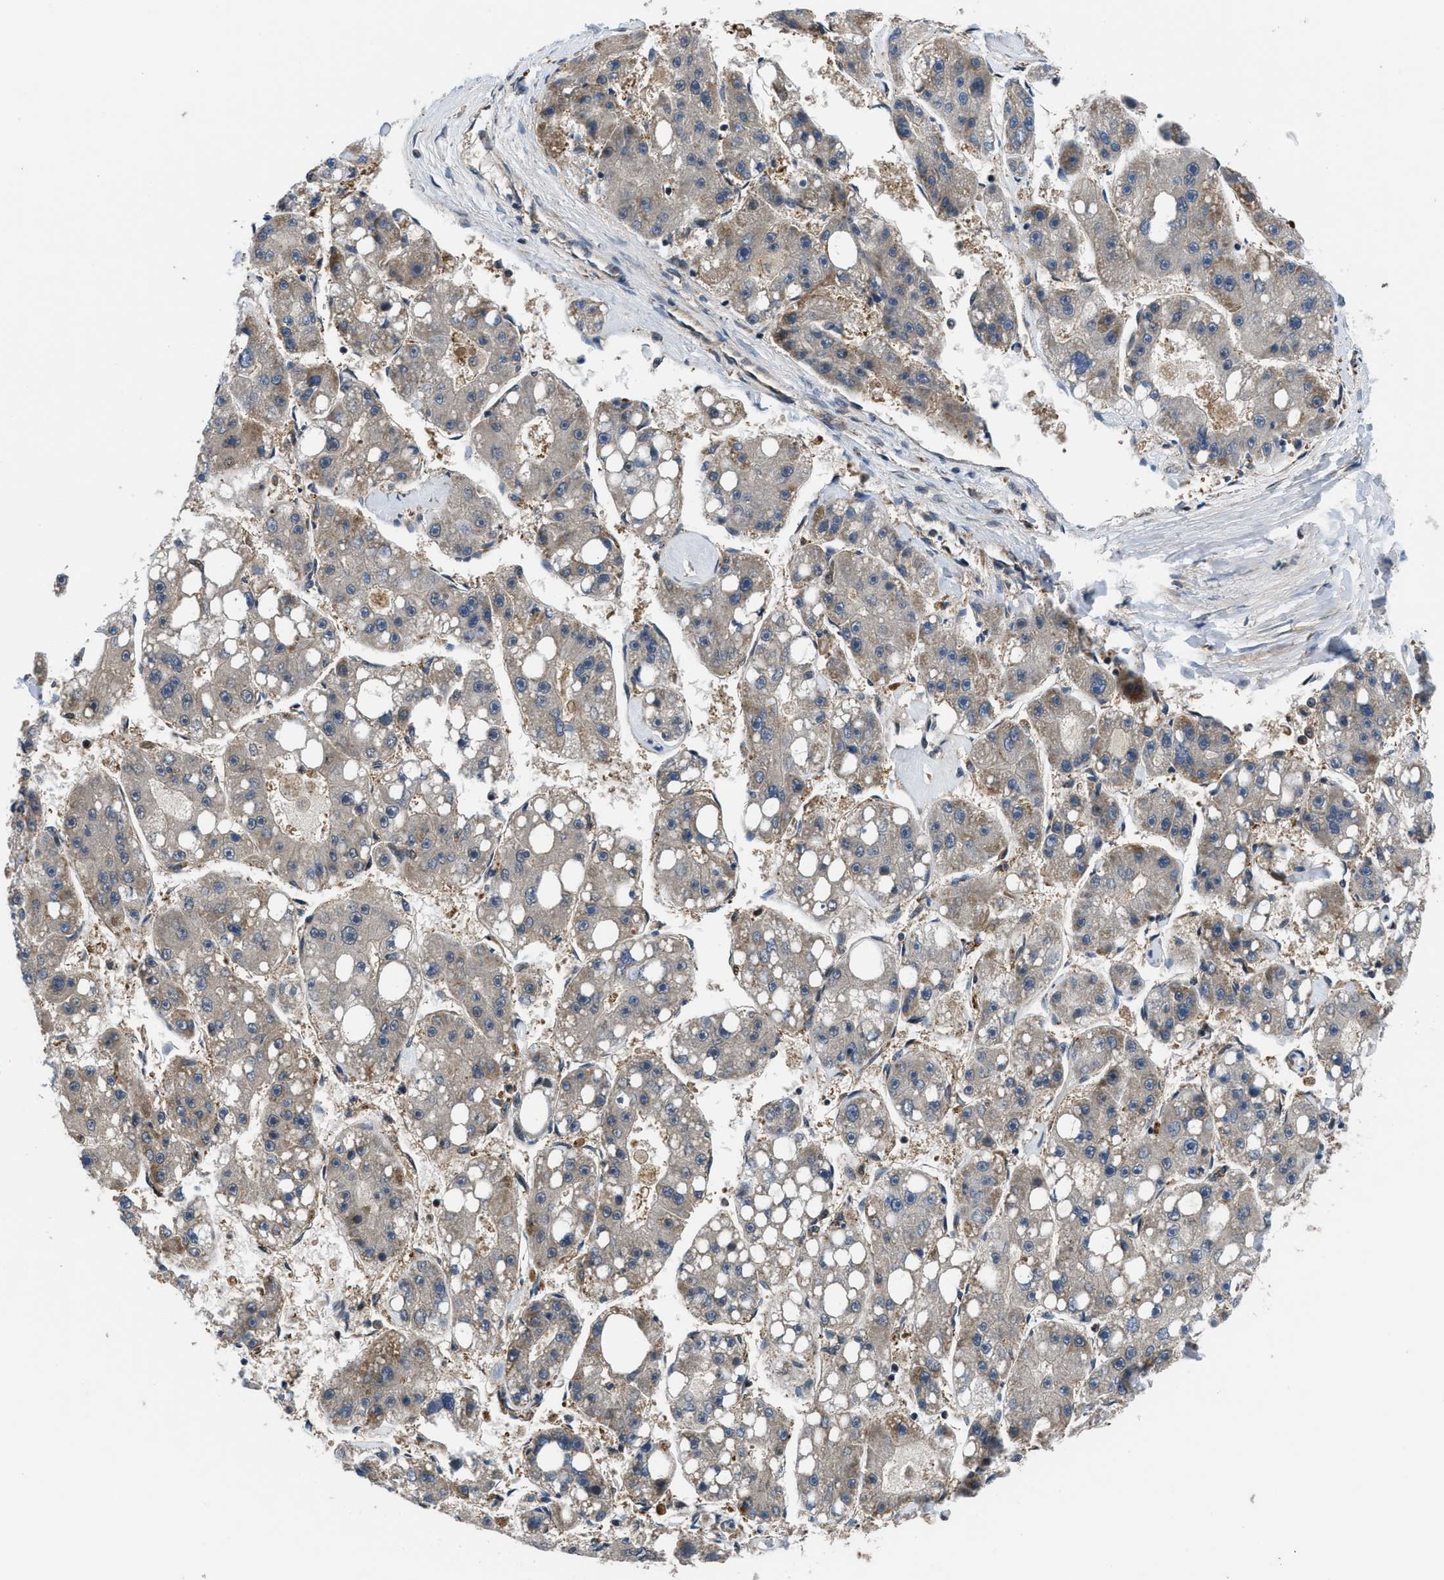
{"staining": {"intensity": "weak", "quantity": "25%-75%", "location": "cytoplasmic/membranous"}, "tissue": "liver cancer", "cell_type": "Tumor cells", "image_type": "cancer", "snomed": [{"axis": "morphology", "description": "Carcinoma, Hepatocellular, NOS"}, {"axis": "topography", "description": "Liver"}], "caption": "Immunohistochemical staining of human liver cancer (hepatocellular carcinoma) displays low levels of weak cytoplasmic/membranous positivity in approximately 25%-75% of tumor cells.", "gene": "CTBS", "patient": {"sex": "female", "age": 61}}